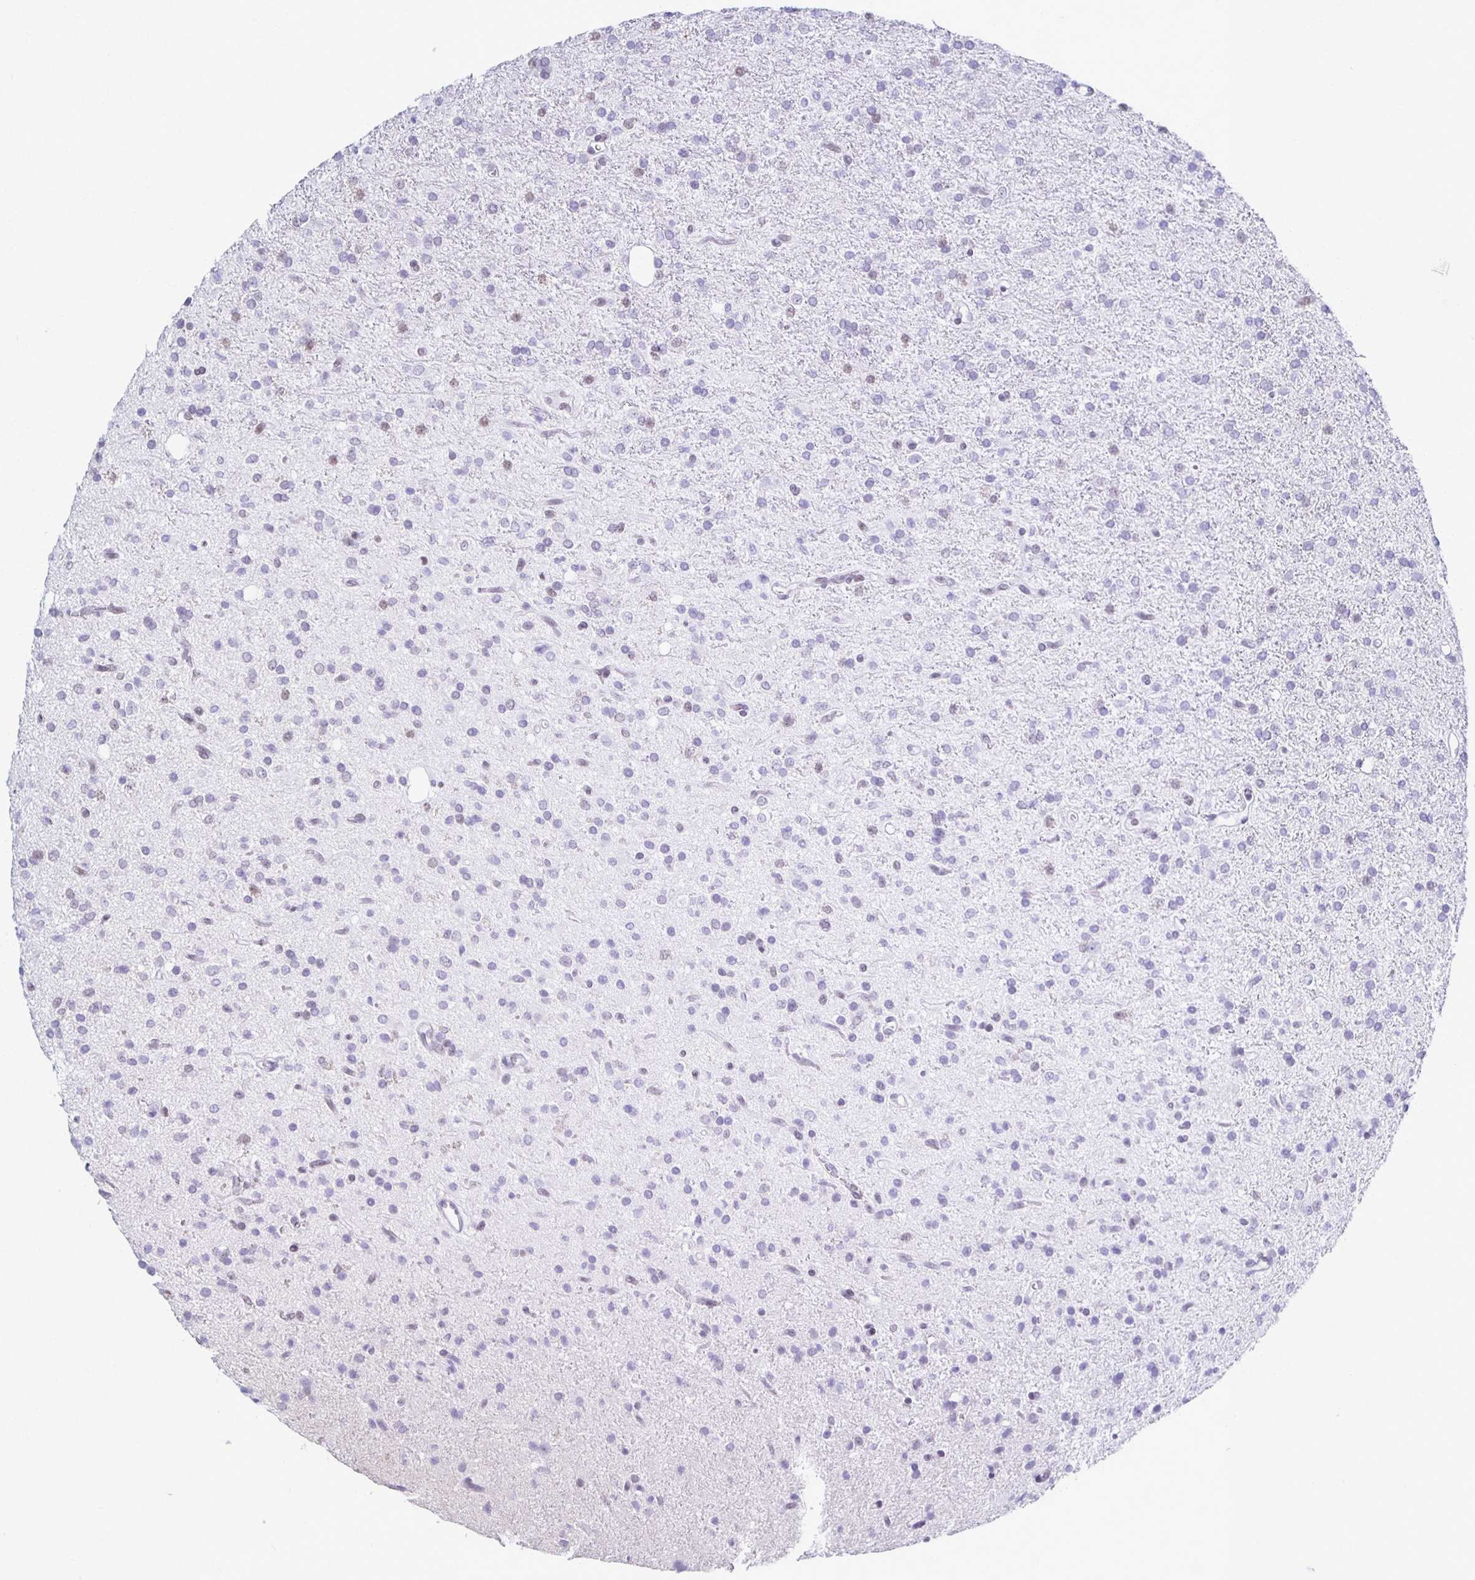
{"staining": {"intensity": "weak", "quantity": "<25%", "location": "nuclear"}, "tissue": "glioma", "cell_type": "Tumor cells", "image_type": "cancer", "snomed": [{"axis": "morphology", "description": "Glioma, malignant, Low grade"}, {"axis": "topography", "description": "Brain"}], "caption": "Histopathology image shows no significant protein expression in tumor cells of low-grade glioma (malignant).", "gene": "IRF7", "patient": {"sex": "female", "age": 33}}